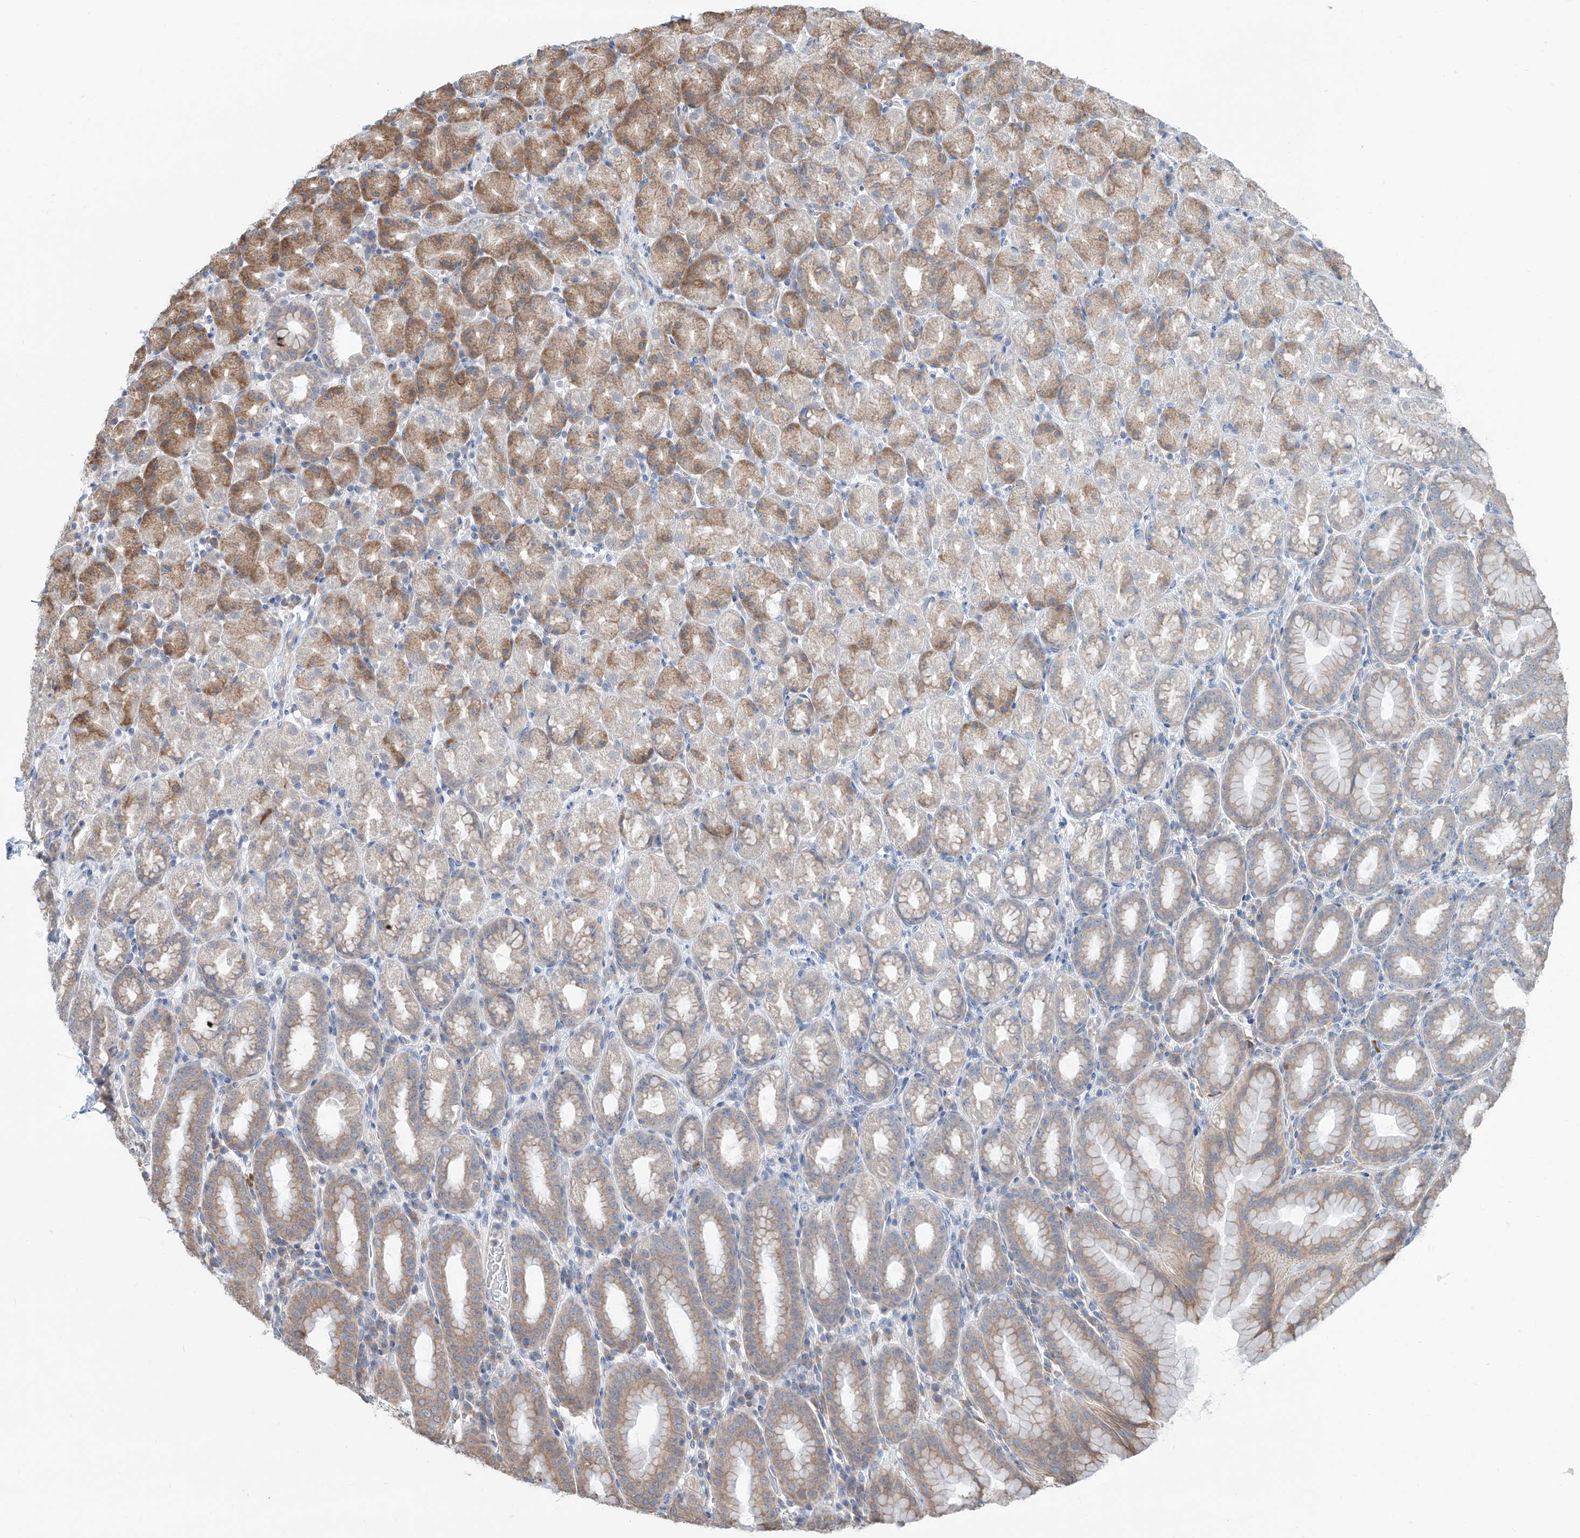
{"staining": {"intensity": "moderate", "quantity": "<25%", "location": "cytoplasmic/membranous"}, "tissue": "stomach", "cell_type": "Glandular cells", "image_type": "normal", "snomed": [{"axis": "morphology", "description": "Normal tissue, NOS"}, {"axis": "topography", "description": "Stomach, upper"}], "caption": "Glandular cells display low levels of moderate cytoplasmic/membranous expression in about <25% of cells in unremarkable human stomach.", "gene": "KCNK10", "patient": {"sex": "male", "age": 68}}